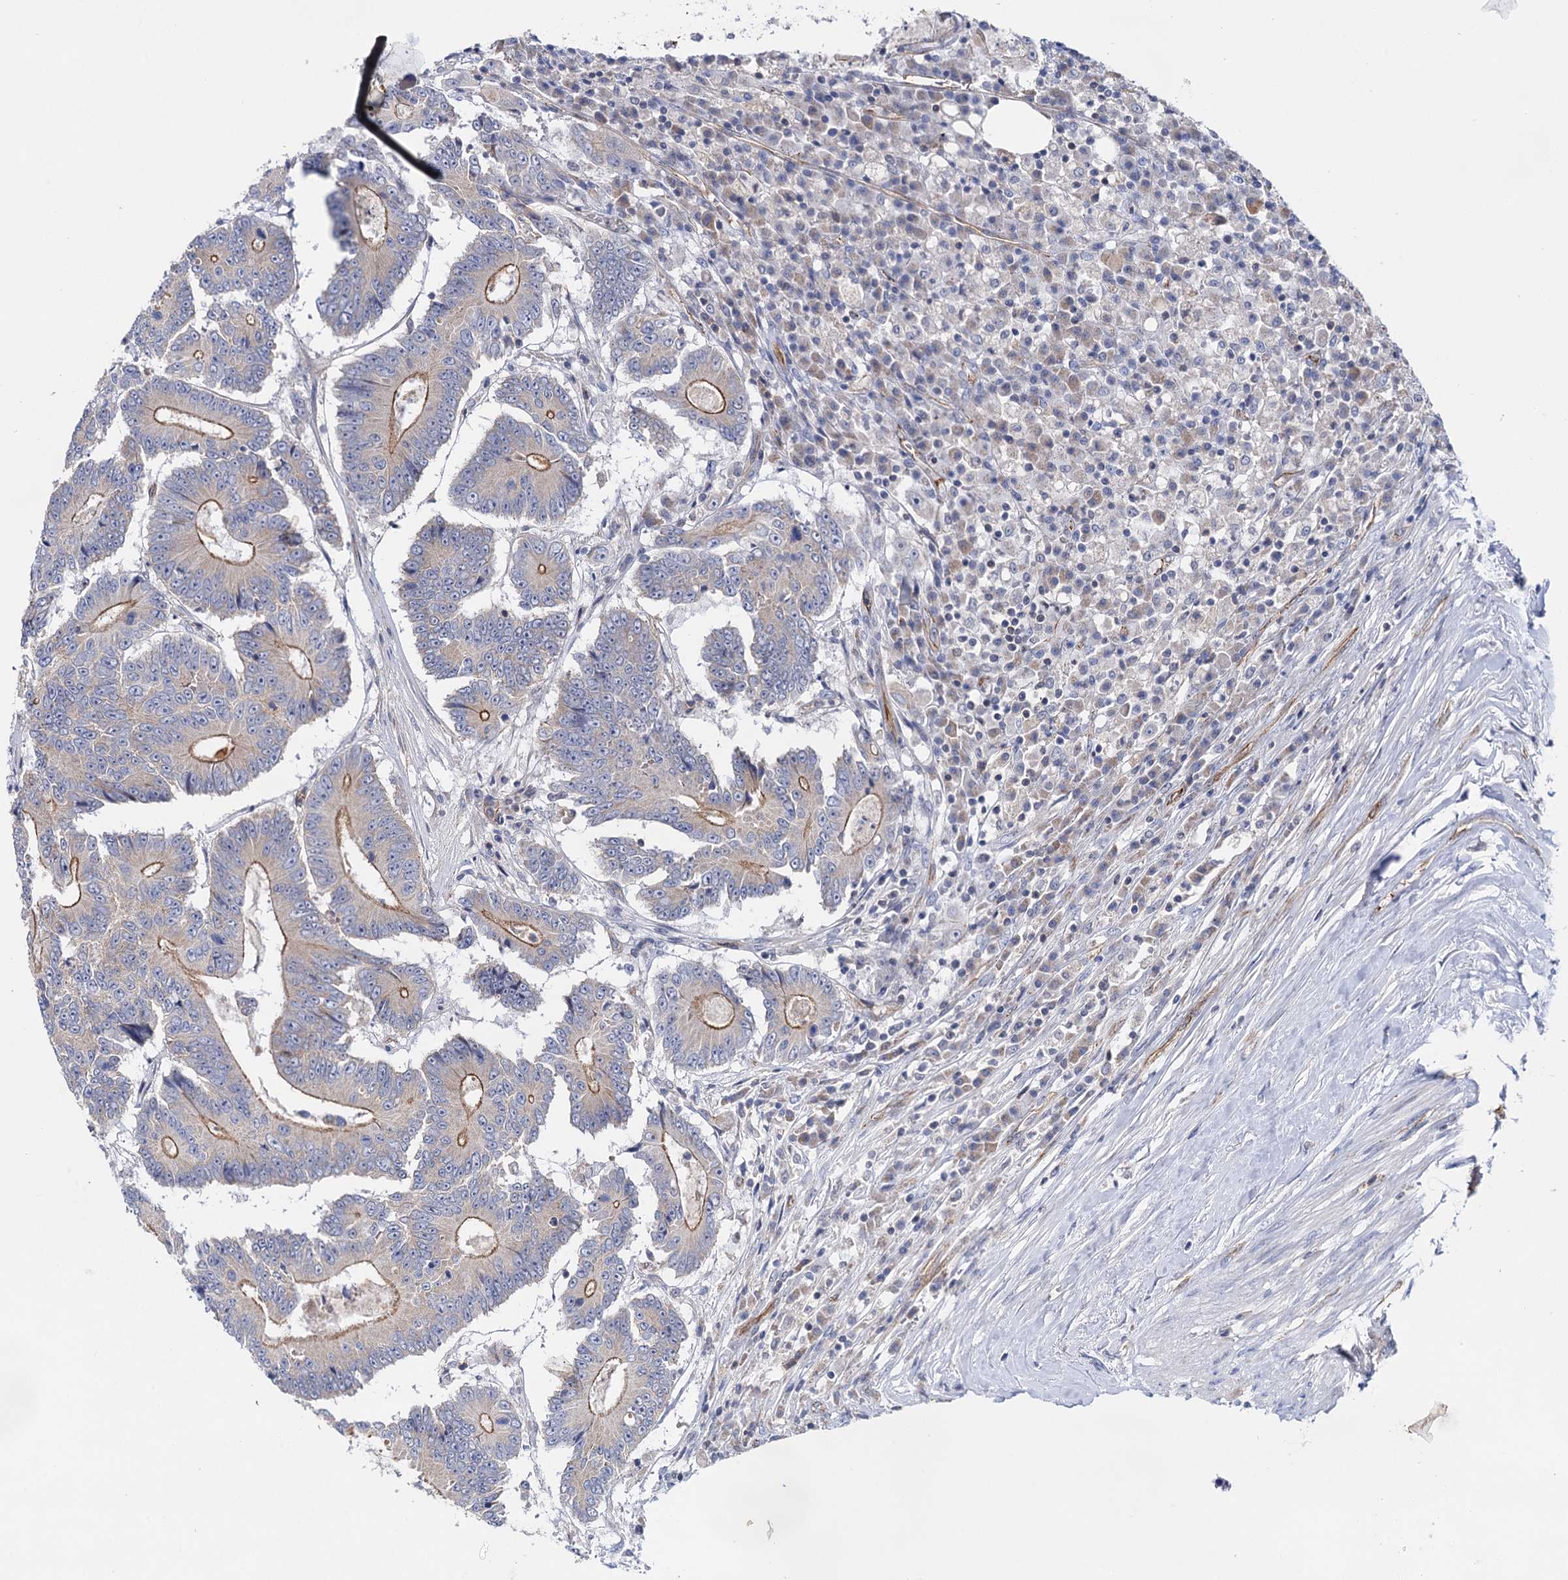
{"staining": {"intensity": "moderate", "quantity": "25%-75%", "location": "cytoplasmic/membranous"}, "tissue": "colorectal cancer", "cell_type": "Tumor cells", "image_type": "cancer", "snomed": [{"axis": "morphology", "description": "Adenocarcinoma, NOS"}, {"axis": "topography", "description": "Colon"}], "caption": "Brown immunohistochemical staining in human colorectal cancer (adenocarcinoma) shows moderate cytoplasmic/membranous staining in about 25%-75% of tumor cells.", "gene": "ABLIM1", "patient": {"sex": "male", "age": 83}}